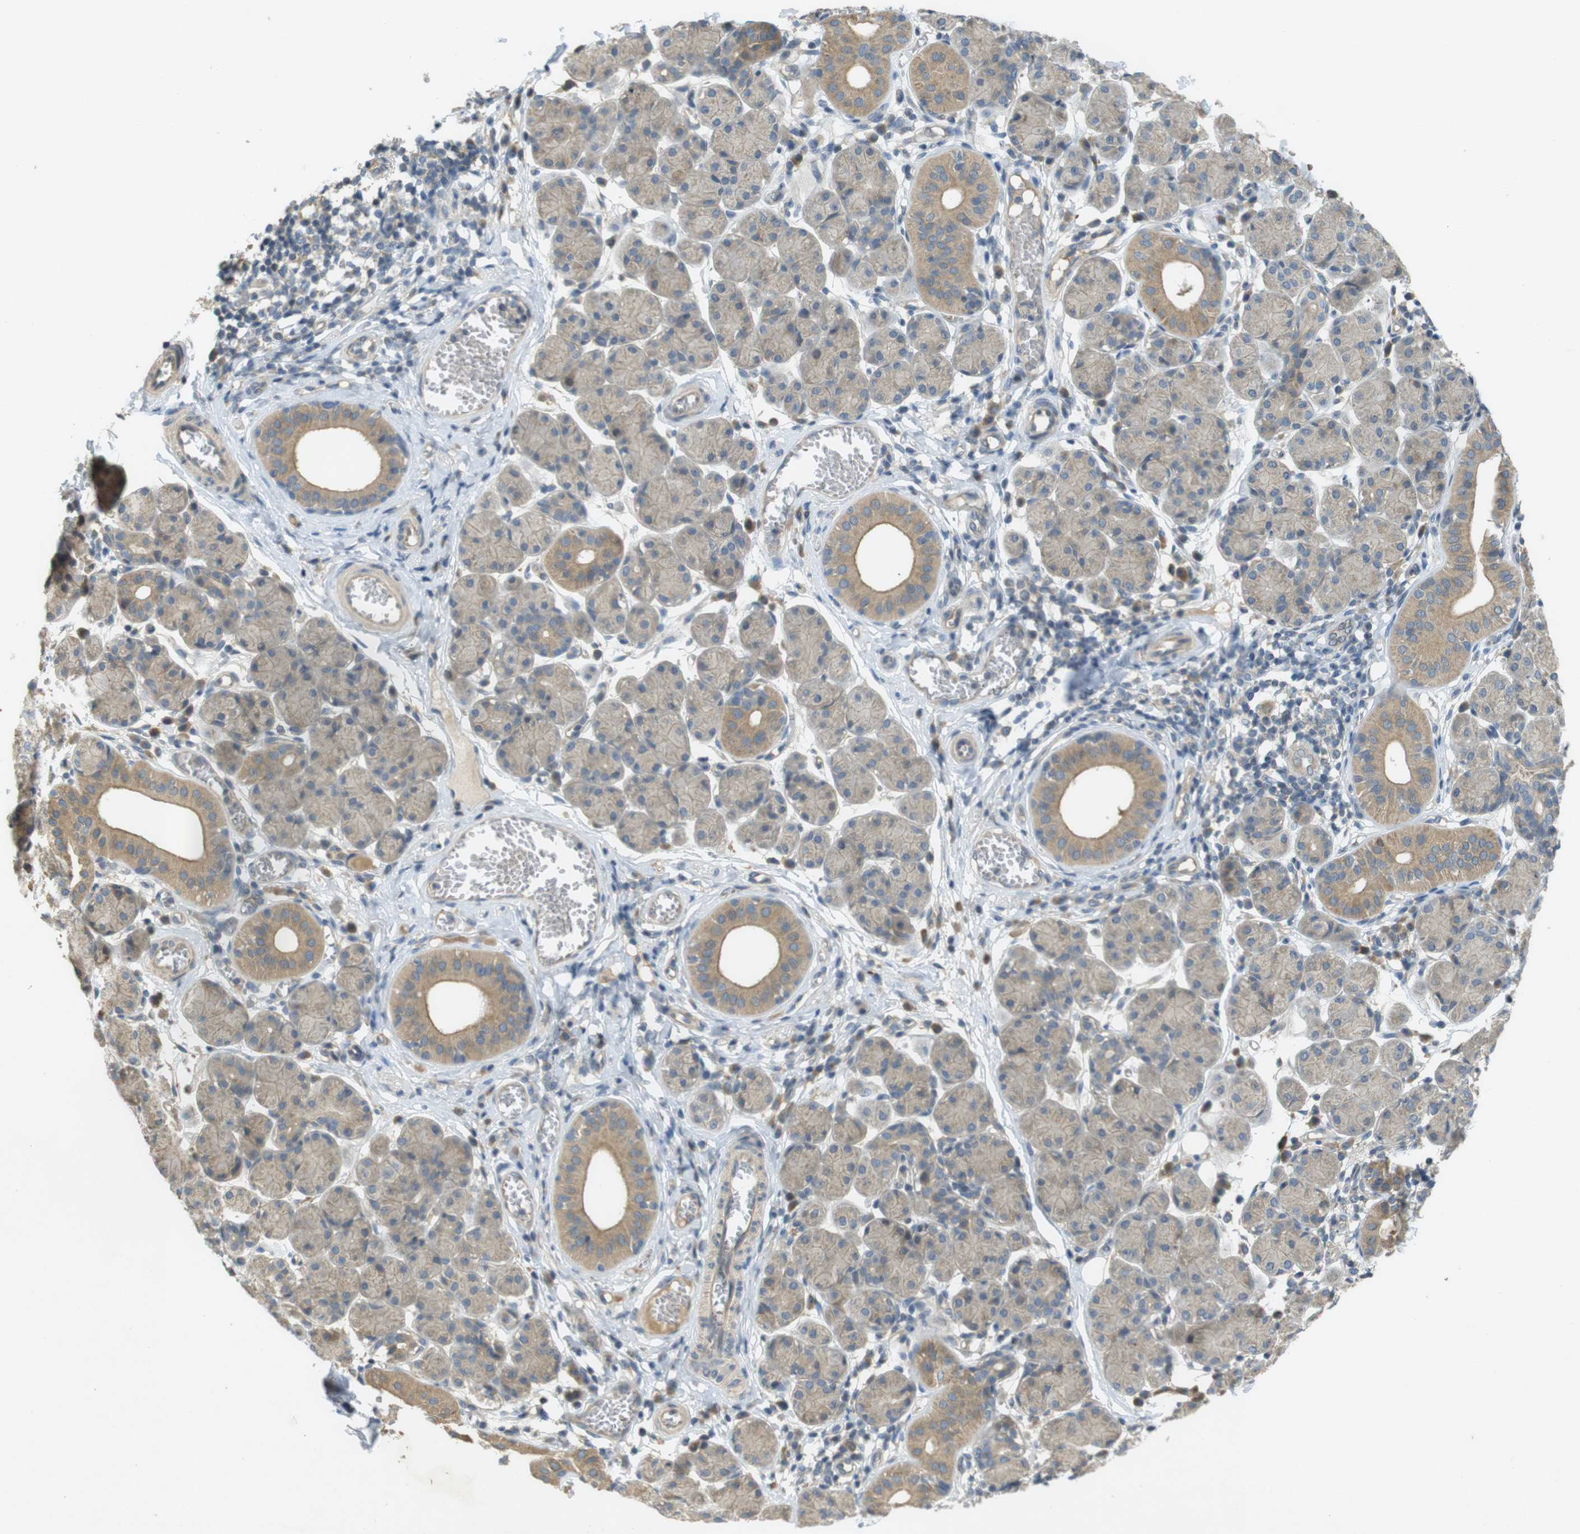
{"staining": {"intensity": "weak", "quantity": ">75%", "location": "cytoplasmic/membranous"}, "tissue": "salivary gland", "cell_type": "Glandular cells", "image_type": "normal", "snomed": [{"axis": "morphology", "description": "Normal tissue, NOS"}, {"axis": "morphology", "description": "Inflammation, NOS"}, {"axis": "topography", "description": "Lymph node"}, {"axis": "topography", "description": "Salivary gland"}], "caption": "Protein staining demonstrates weak cytoplasmic/membranous staining in approximately >75% of glandular cells in normal salivary gland.", "gene": "CLTC", "patient": {"sex": "male", "age": 3}}